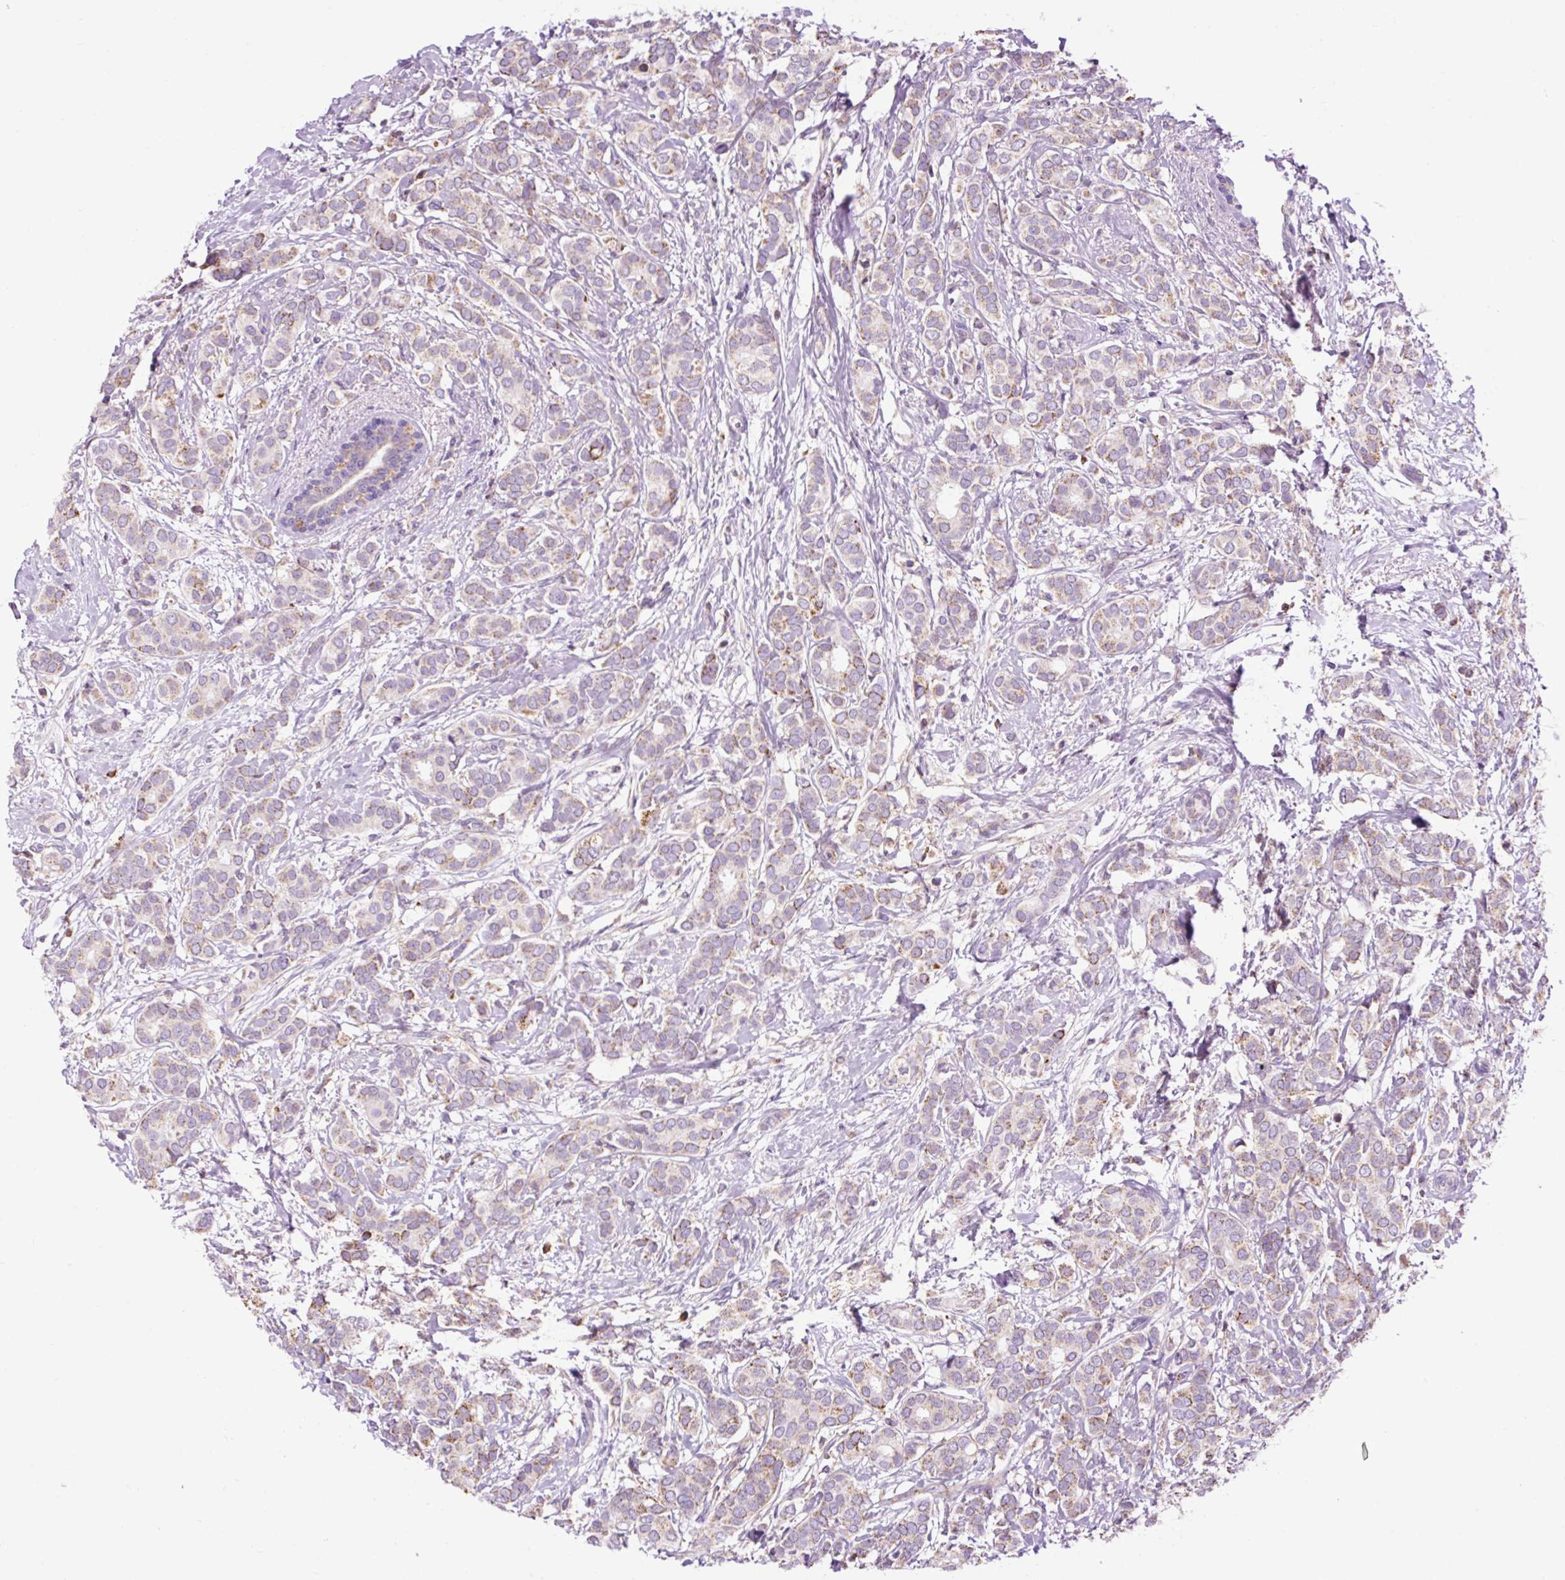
{"staining": {"intensity": "moderate", "quantity": "25%-75%", "location": "cytoplasmic/membranous"}, "tissue": "breast cancer", "cell_type": "Tumor cells", "image_type": "cancer", "snomed": [{"axis": "morphology", "description": "Duct carcinoma"}, {"axis": "topography", "description": "Breast"}], "caption": "Moderate cytoplasmic/membranous staining for a protein is identified in about 25%-75% of tumor cells of breast cancer (intraductal carcinoma) using immunohistochemistry.", "gene": "CD83", "patient": {"sex": "female", "age": 73}}